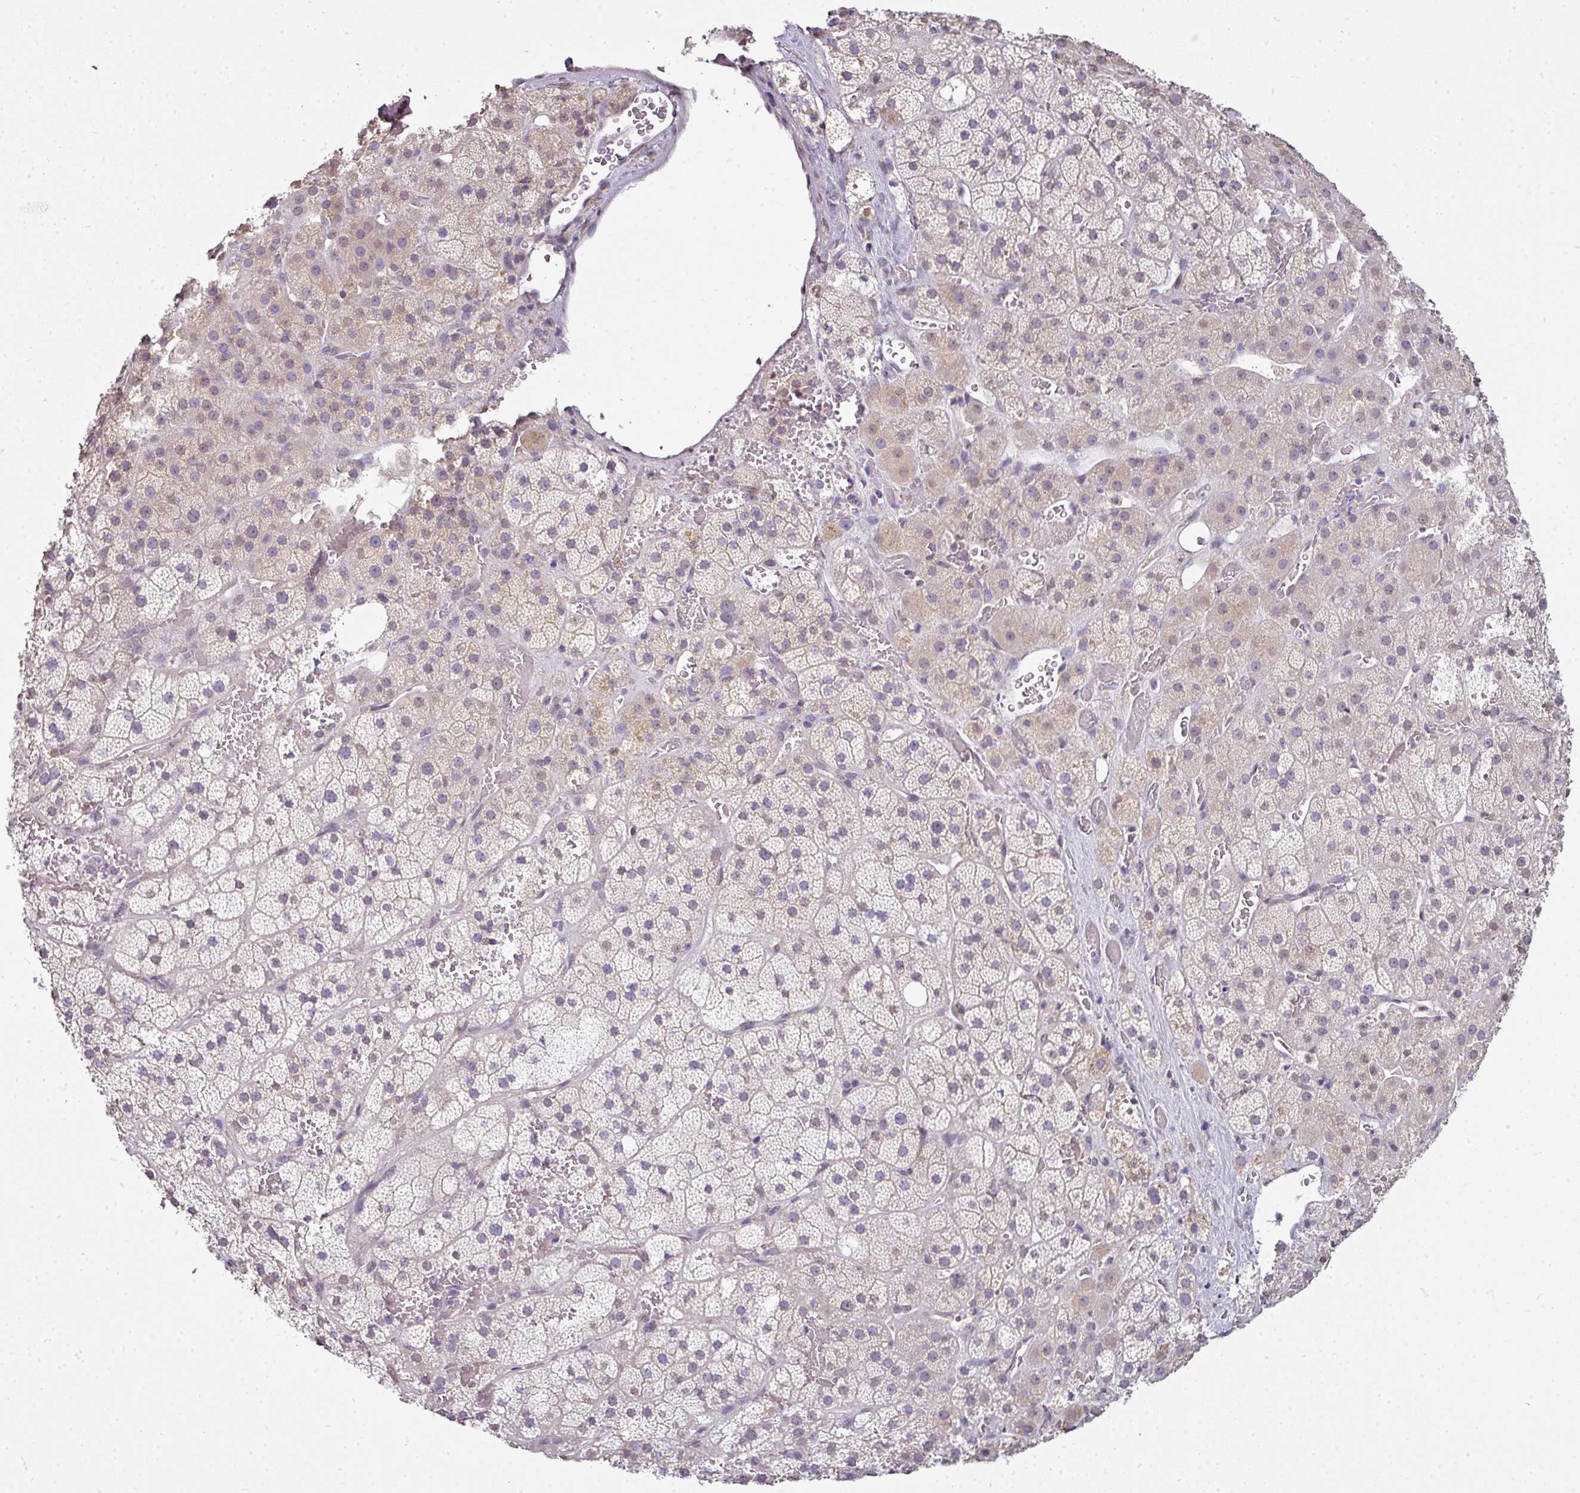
{"staining": {"intensity": "negative", "quantity": "none", "location": "none"}, "tissue": "adrenal gland", "cell_type": "Glandular cells", "image_type": "normal", "snomed": [{"axis": "morphology", "description": "Normal tissue, NOS"}, {"axis": "topography", "description": "Adrenal gland"}], "caption": "Glandular cells are negative for protein expression in unremarkable human adrenal gland. (IHC, brightfield microscopy, high magnification).", "gene": "JPH2", "patient": {"sex": "male", "age": 57}}